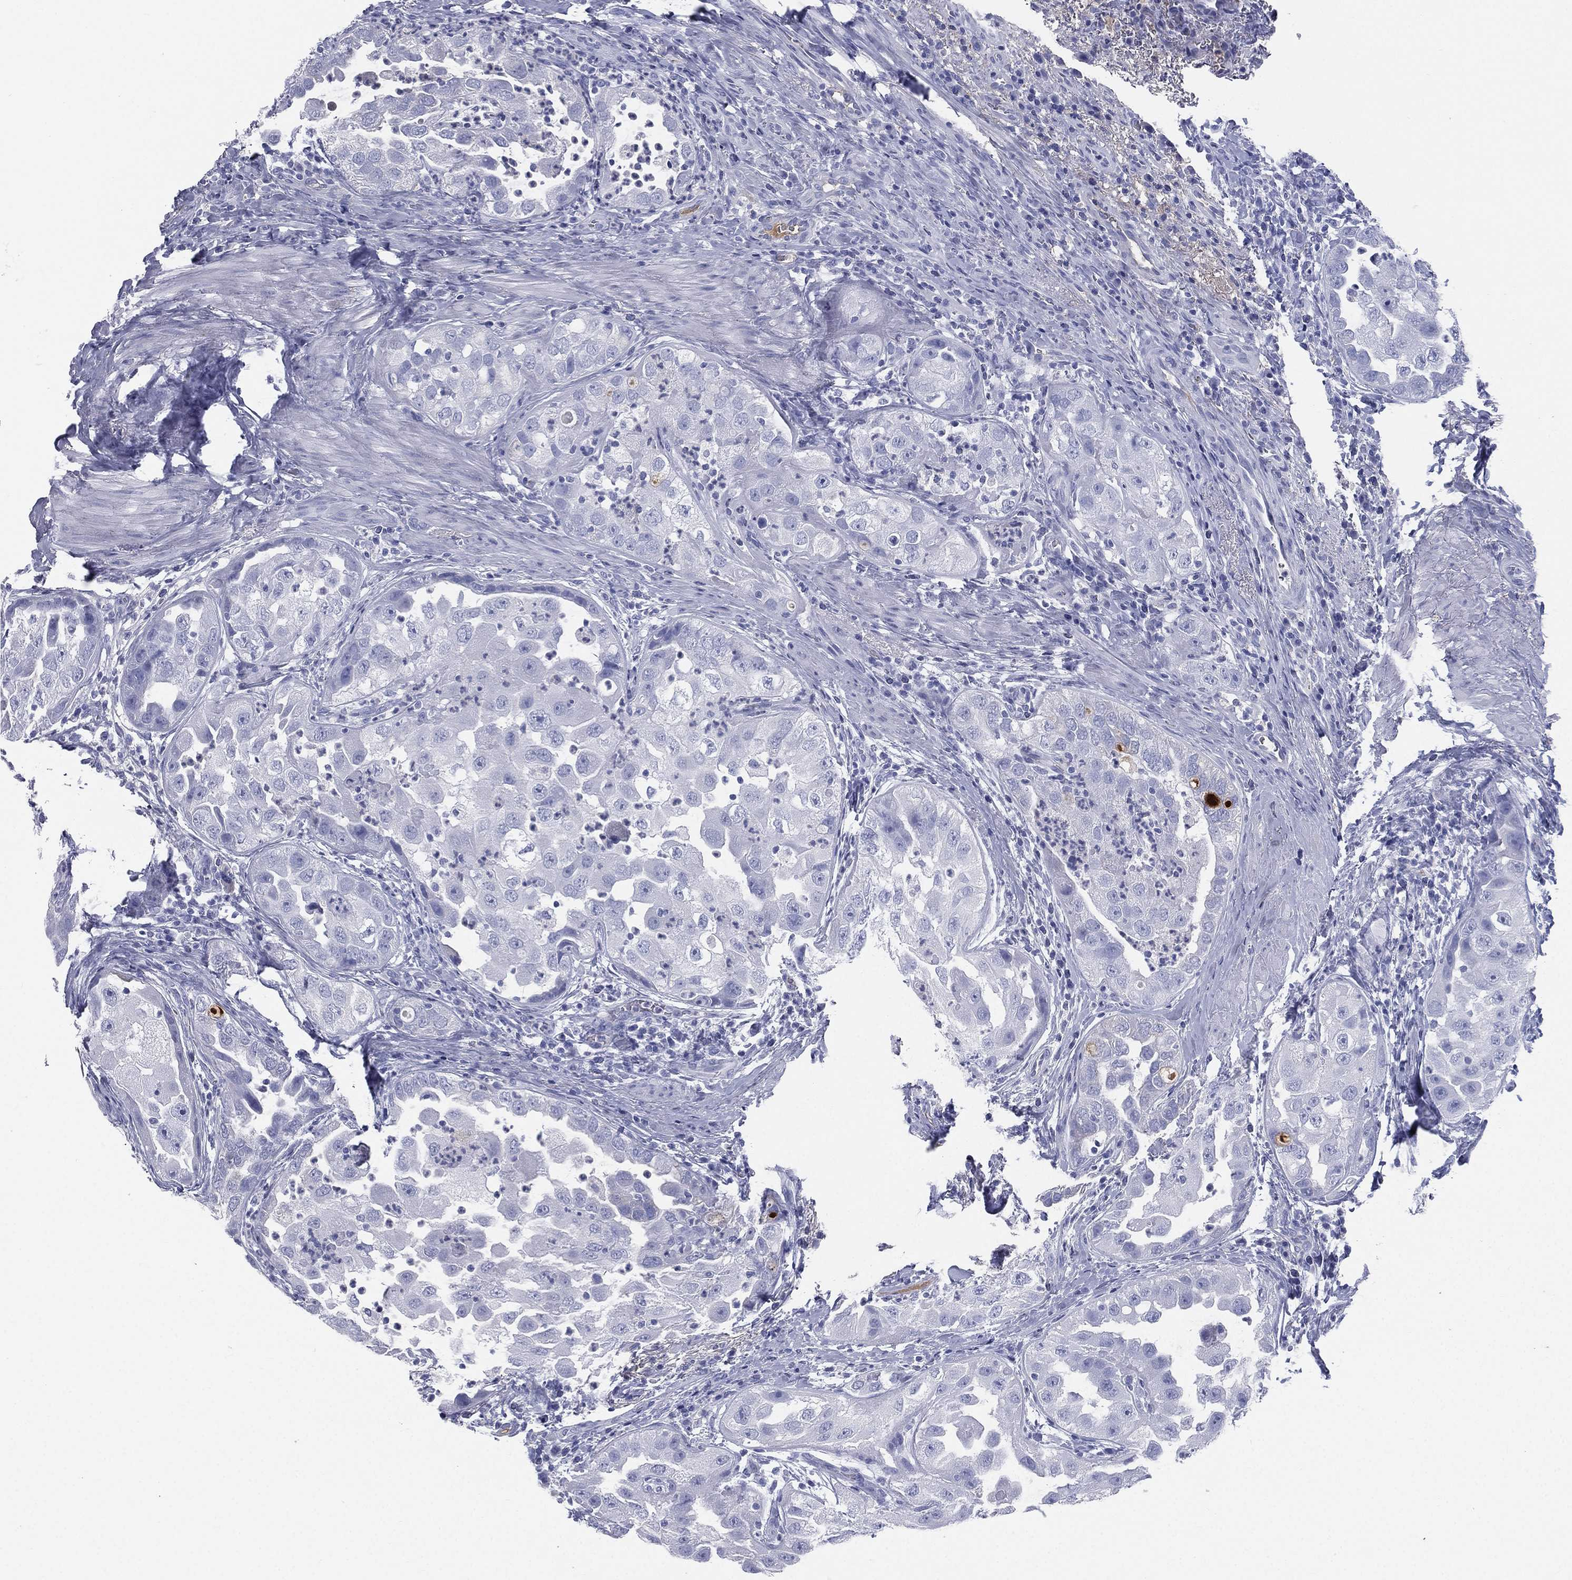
{"staining": {"intensity": "negative", "quantity": "none", "location": "none"}, "tissue": "urothelial cancer", "cell_type": "Tumor cells", "image_type": "cancer", "snomed": [{"axis": "morphology", "description": "Urothelial carcinoma, High grade"}, {"axis": "topography", "description": "Urinary bladder"}], "caption": "Human urothelial cancer stained for a protein using immunohistochemistry (IHC) displays no positivity in tumor cells.", "gene": "HP", "patient": {"sex": "female", "age": 41}}